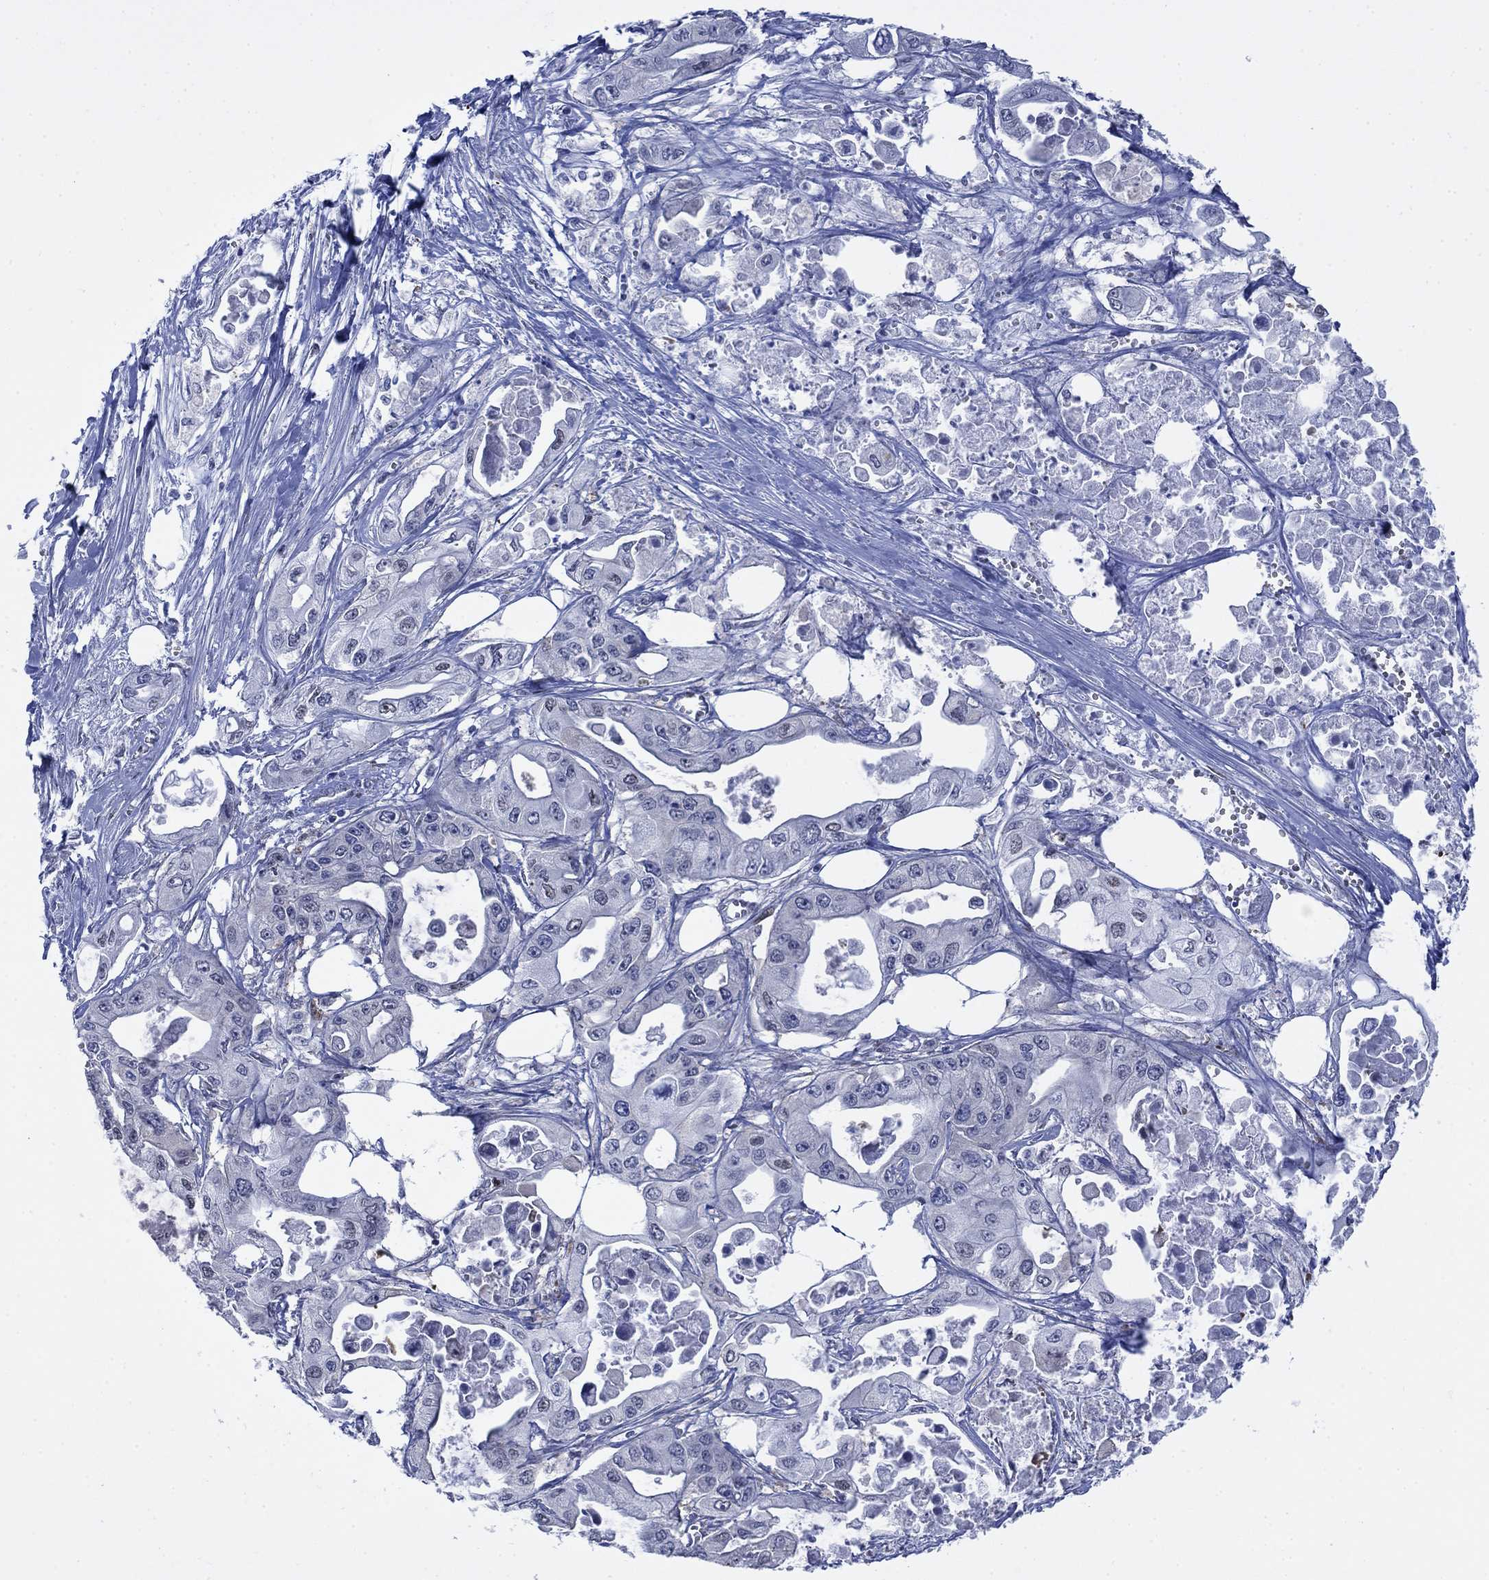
{"staining": {"intensity": "negative", "quantity": "none", "location": "none"}, "tissue": "pancreatic cancer", "cell_type": "Tumor cells", "image_type": "cancer", "snomed": [{"axis": "morphology", "description": "Adenocarcinoma, NOS"}, {"axis": "topography", "description": "Pancreas"}], "caption": "This photomicrograph is of pancreatic adenocarcinoma stained with IHC to label a protein in brown with the nuclei are counter-stained blue. There is no staining in tumor cells.", "gene": "MYO3A", "patient": {"sex": "male", "age": 70}}